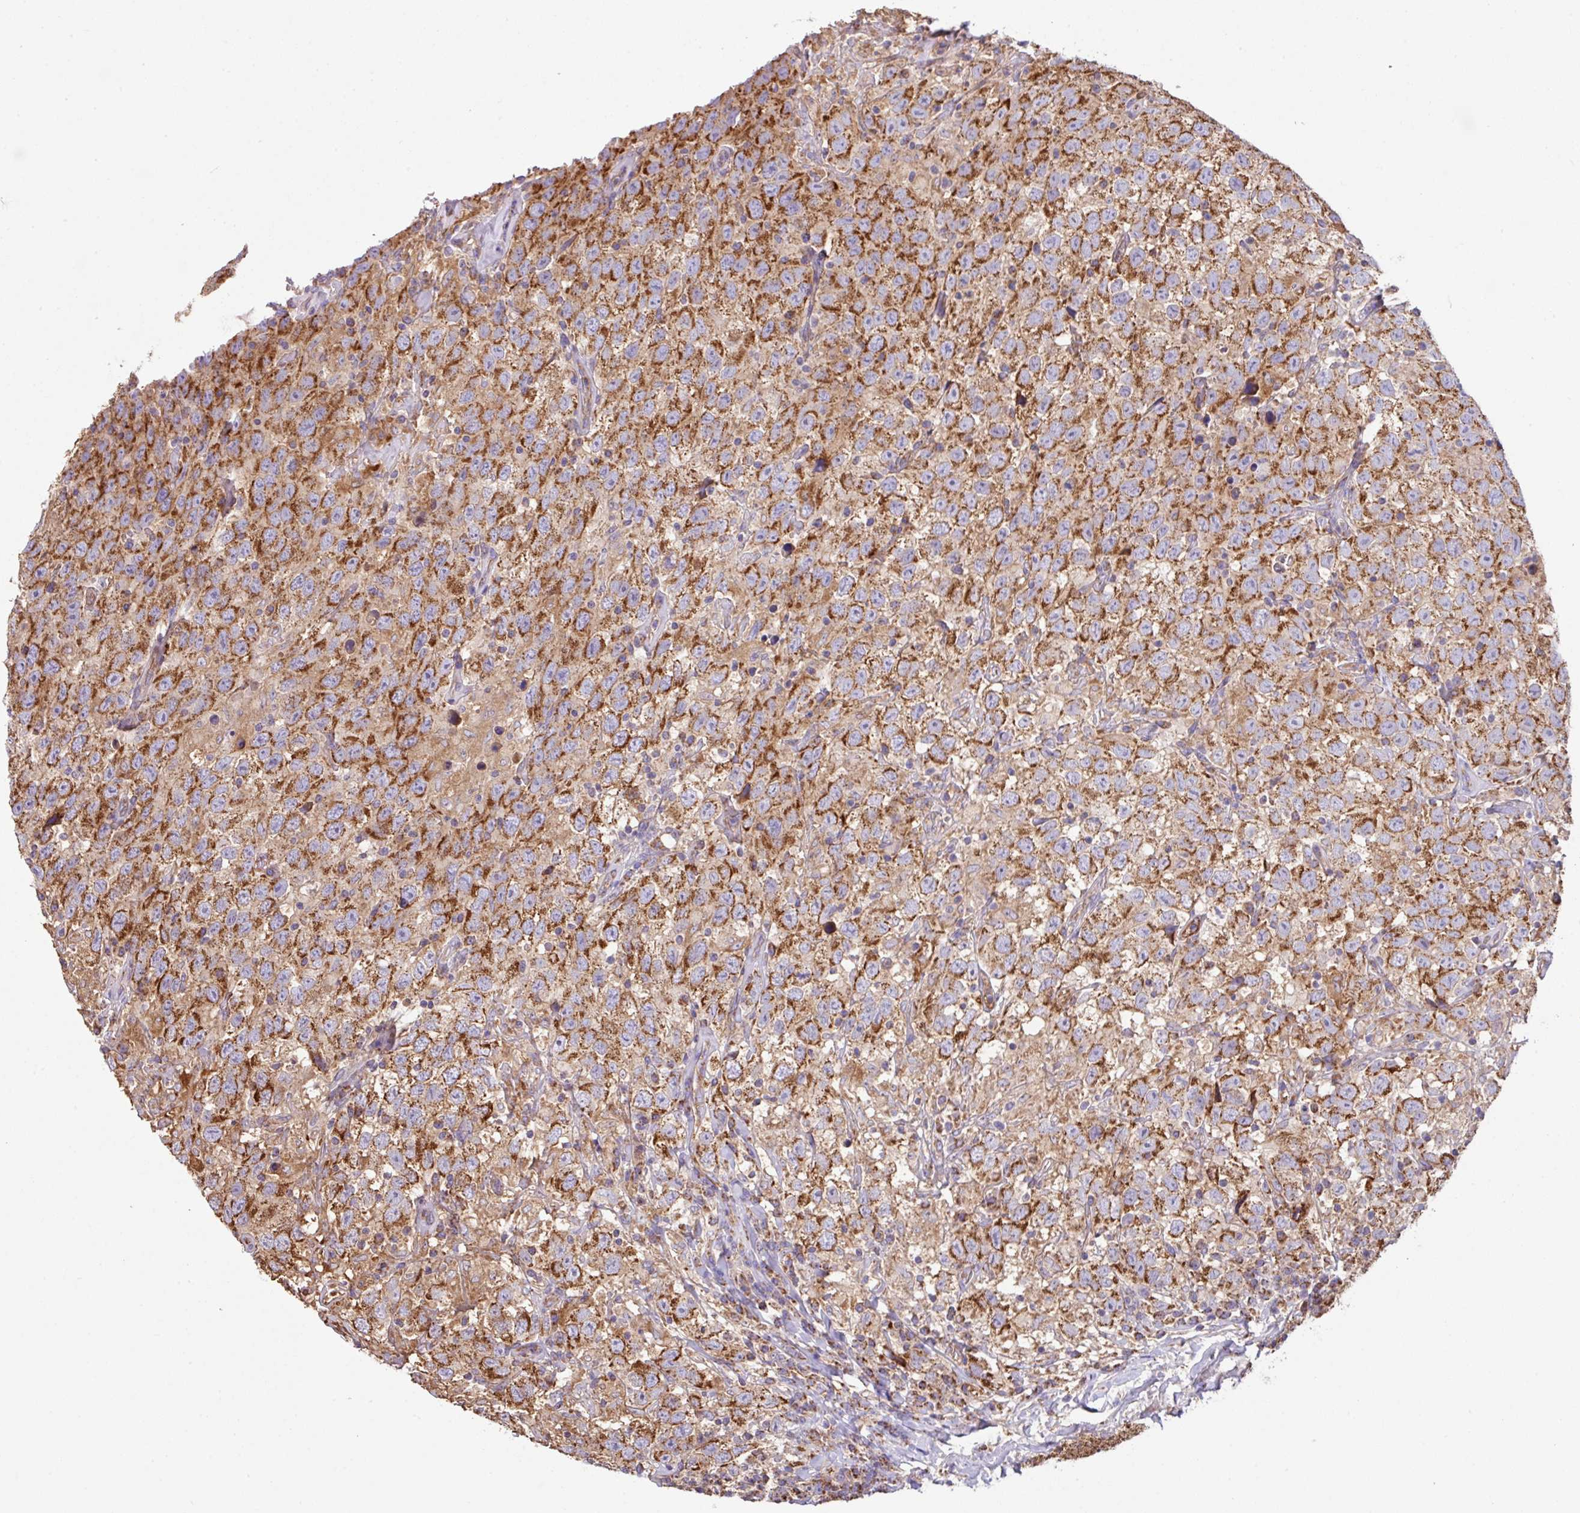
{"staining": {"intensity": "strong", "quantity": ">75%", "location": "cytoplasmic/membranous"}, "tissue": "testis cancer", "cell_type": "Tumor cells", "image_type": "cancer", "snomed": [{"axis": "morphology", "description": "Seminoma, NOS"}, {"axis": "topography", "description": "Testis"}], "caption": "IHC of human seminoma (testis) reveals high levels of strong cytoplasmic/membranous positivity in approximately >75% of tumor cells. (IHC, brightfield microscopy, high magnification).", "gene": "LRRC53", "patient": {"sex": "male", "age": 41}}